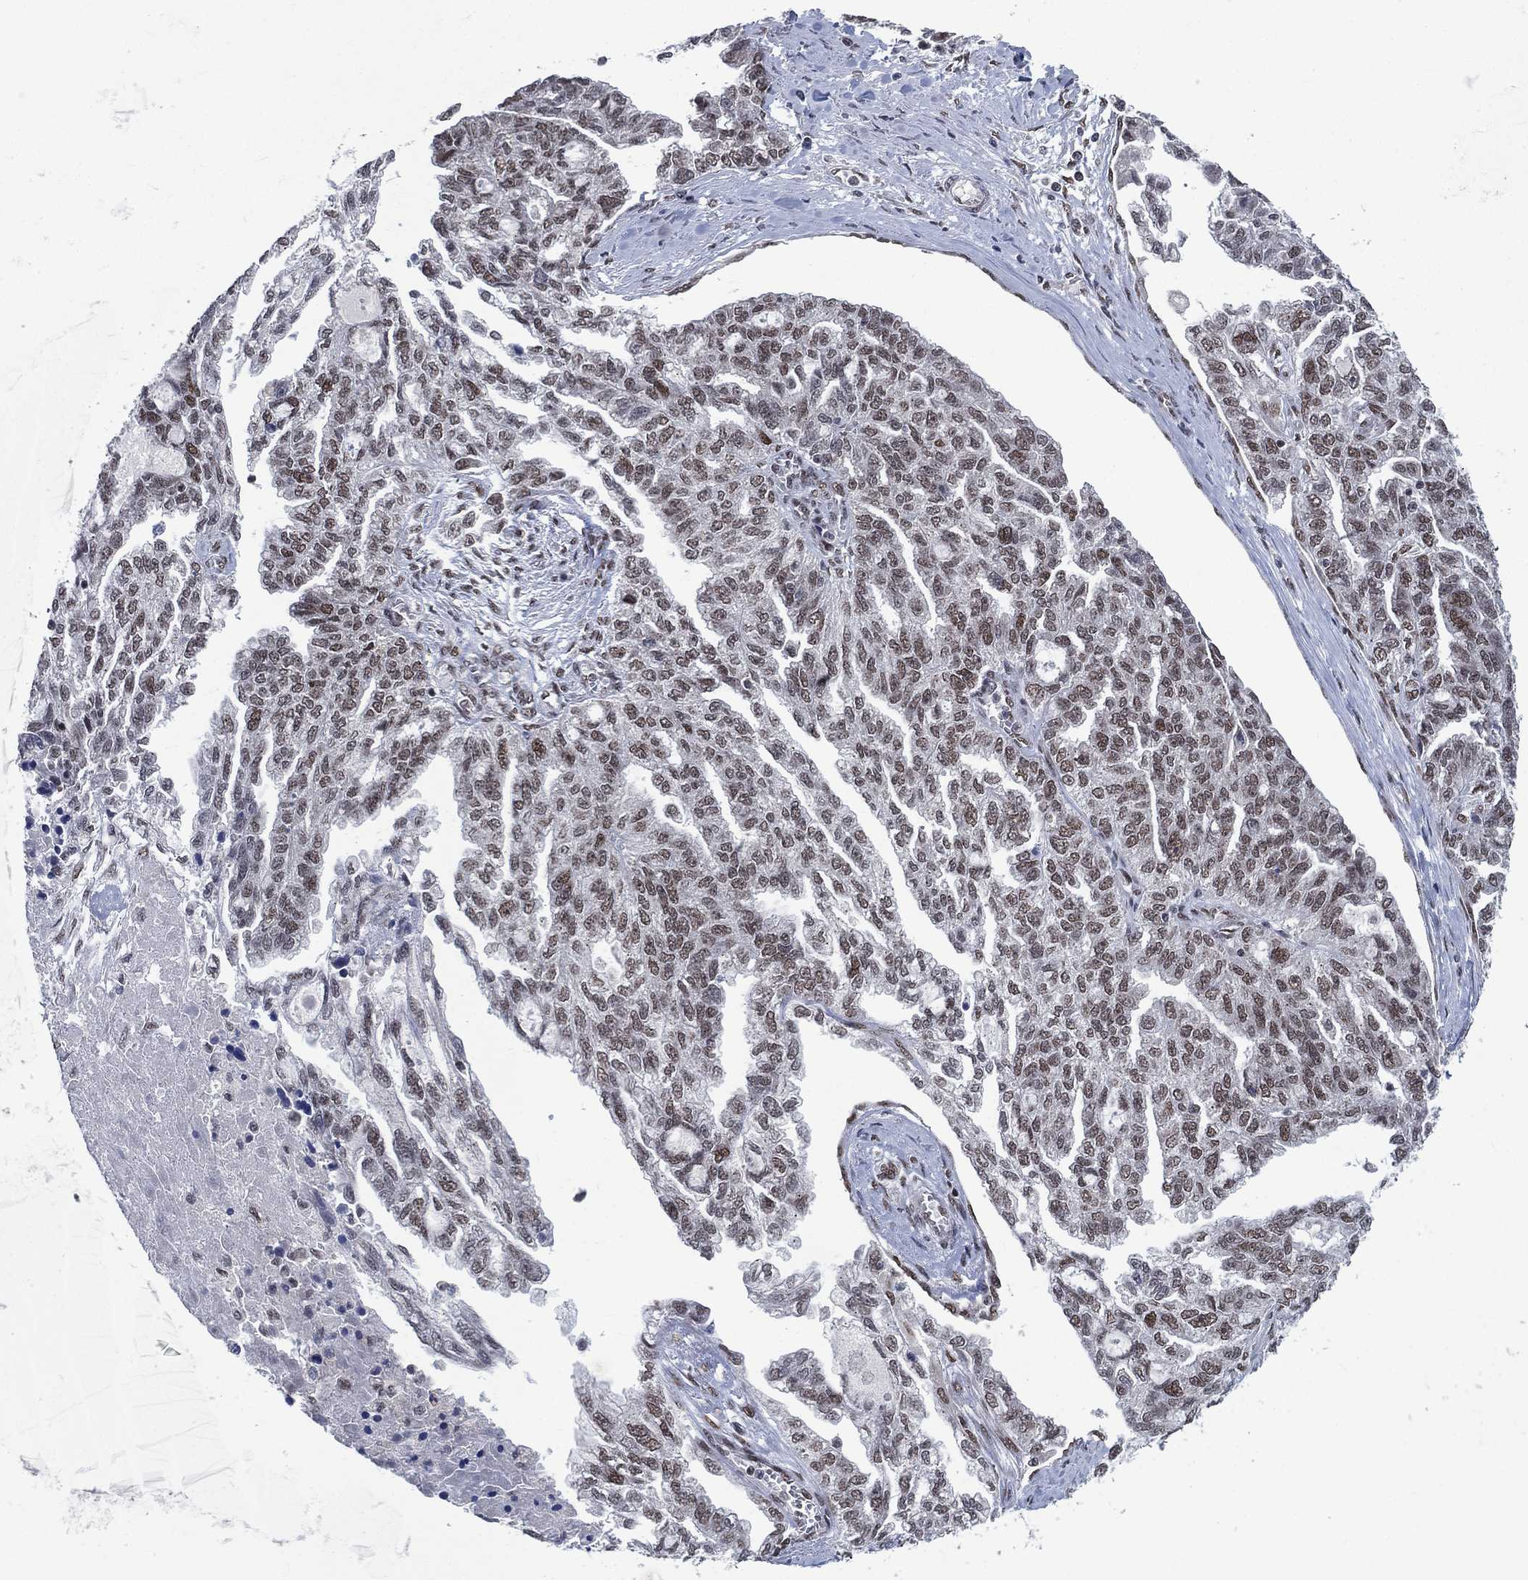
{"staining": {"intensity": "weak", "quantity": "25%-75%", "location": "nuclear"}, "tissue": "ovarian cancer", "cell_type": "Tumor cells", "image_type": "cancer", "snomed": [{"axis": "morphology", "description": "Cystadenocarcinoma, serous, NOS"}, {"axis": "topography", "description": "Ovary"}], "caption": "The image displays staining of ovarian cancer (serous cystadenocarcinoma), revealing weak nuclear protein positivity (brown color) within tumor cells.", "gene": "YLPM1", "patient": {"sex": "female", "age": 51}}